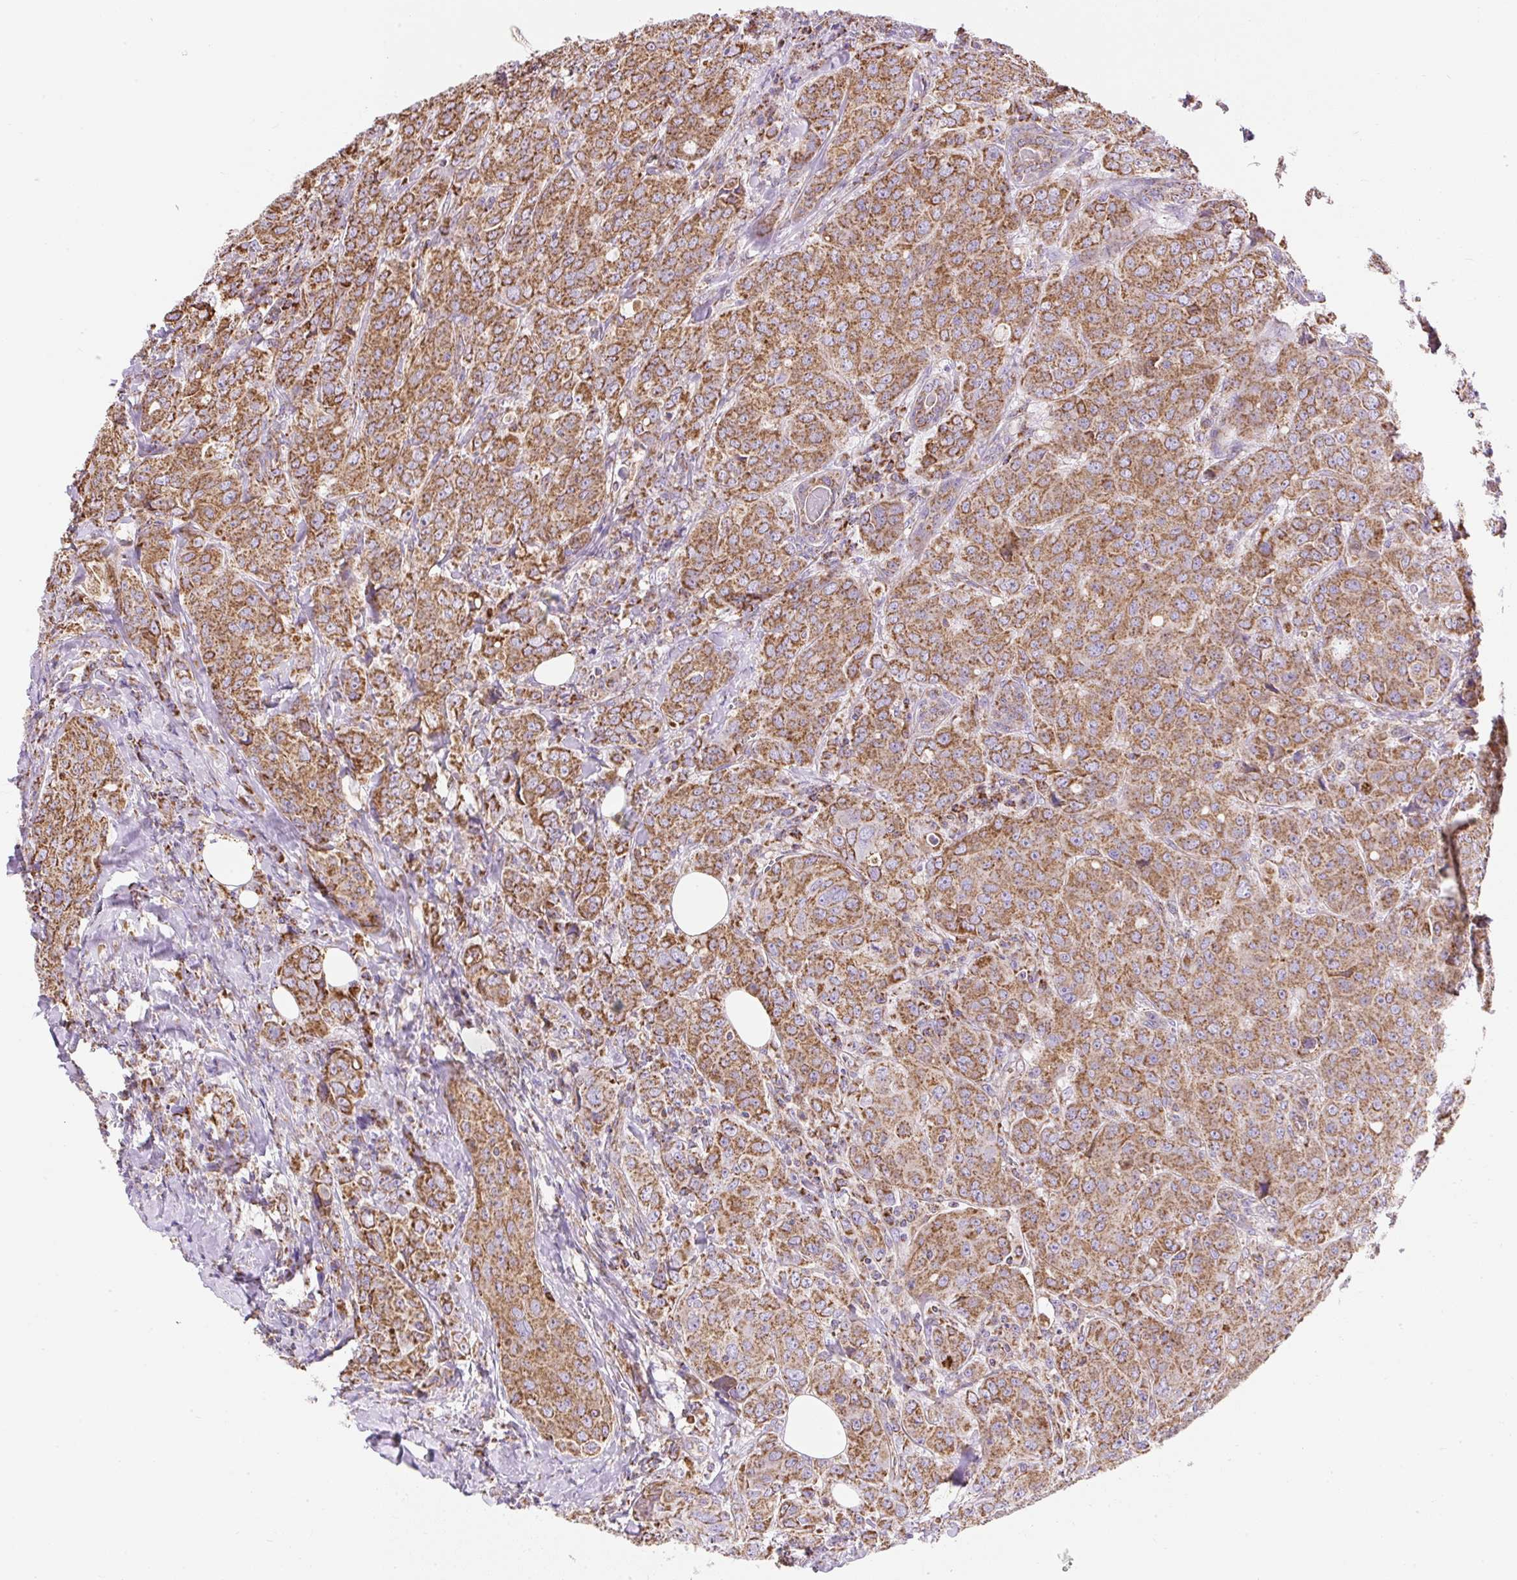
{"staining": {"intensity": "moderate", "quantity": ">75%", "location": "cytoplasmic/membranous"}, "tissue": "breast cancer", "cell_type": "Tumor cells", "image_type": "cancer", "snomed": [{"axis": "morphology", "description": "Duct carcinoma"}, {"axis": "topography", "description": "Breast"}], "caption": "Protein positivity by immunohistochemistry demonstrates moderate cytoplasmic/membranous expression in about >75% of tumor cells in intraductal carcinoma (breast). Nuclei are stained in blue.", "gene": "DAAM2", "patient": {"sex": "female", "age": 43}}